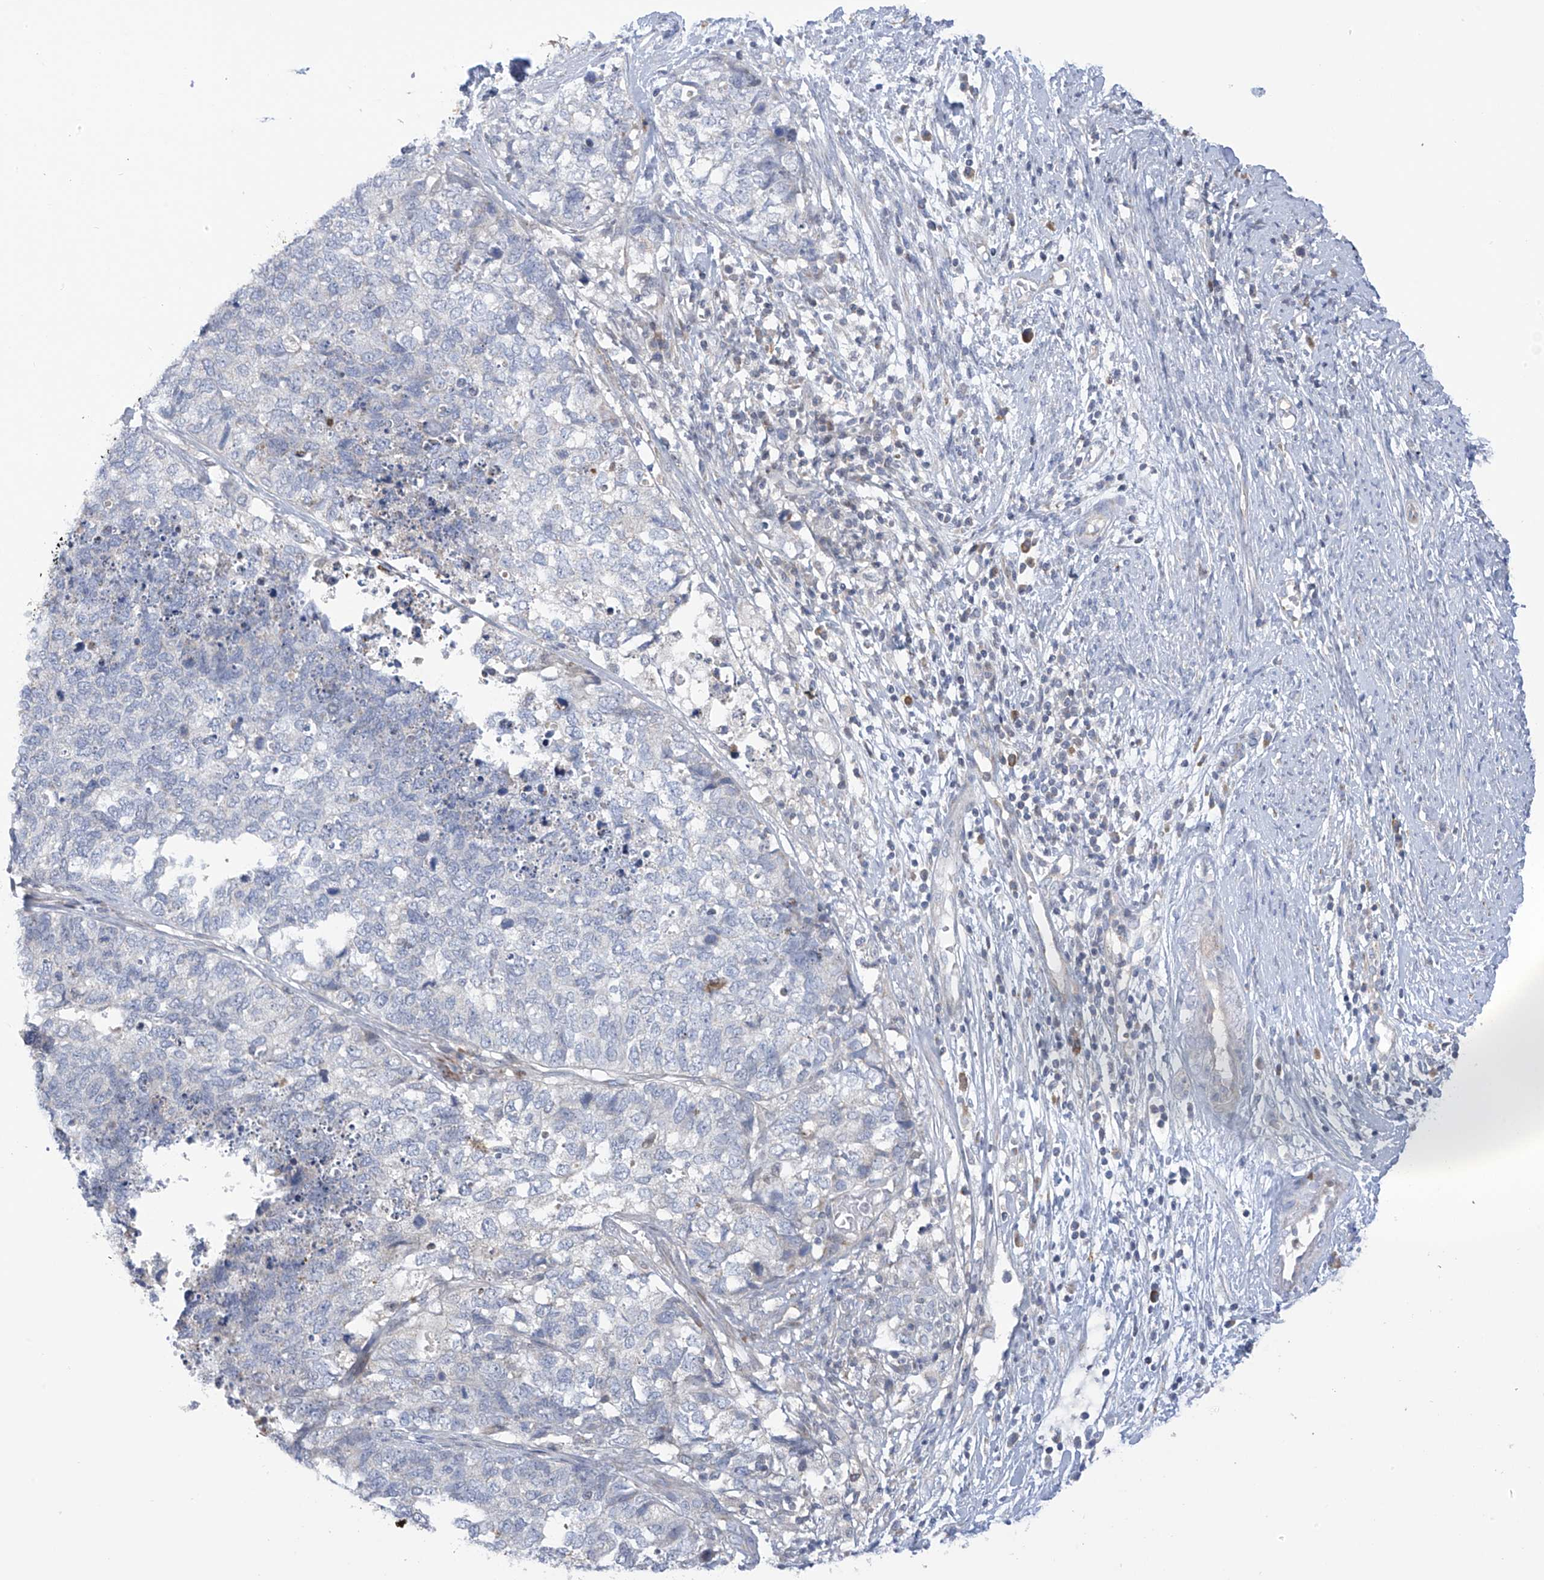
{"staining": {"intensity": "negative", "quantity": "none", "location": "none"}, "tissue": "cervical cancer", "cell_type": "Tumor cells", "image_type": "cancer", "snomed": [{"axis": "morphology", "description": "Squamous cell carcinoma, NOS"}, {"axis": "topography", "description": "Cervix"}], "caption": "High magnification brightfield microscopy of squamous cell carcinoma (cervical) stained with DAB (3,3'-diaminobenzidine) (brown) and counterstained with hematoxylin (blue): tumor cells show no significant staining.", "gene": "SLCO4A1", "patient": {"sex": "female", "age": 63}}